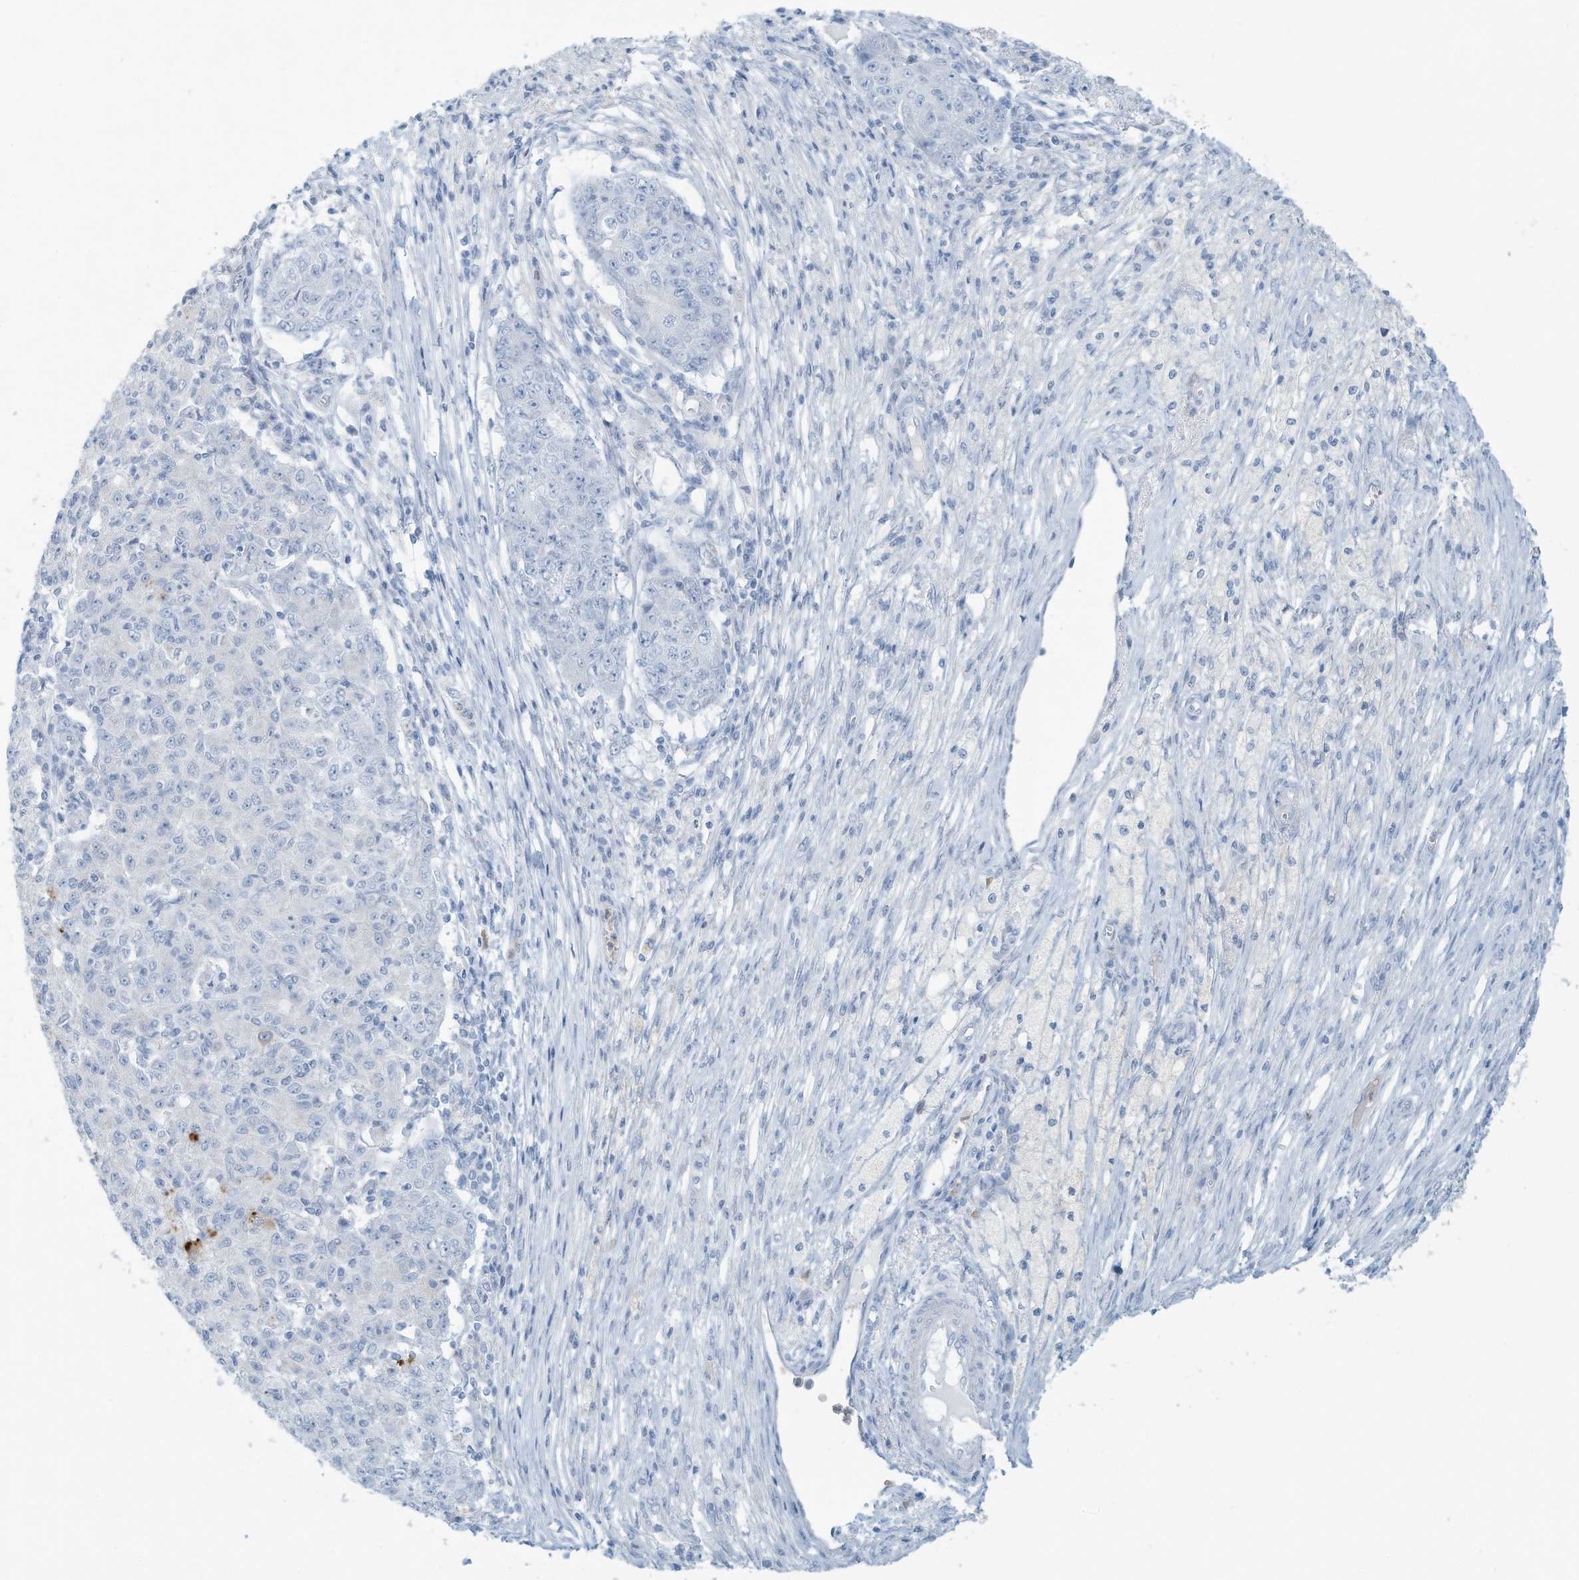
{"staining": {"intensity": "moderate", "quantity": "<25%", "location": "cytoplasmic/membranous,nuclear"}, "tissue": "ovarian cancer", "cell_type": "Tumor cells", "image_type": "cancer", "snomed": [{"axis": "morphology", "description": "Carcinoma, endometroid"}, {"axis": "topography", "description": "Ovary"}], "caption": "Ovarian cancer (endometroid carcinoma) stained with a protein marker shows moderate staining in tumor cells.", "gene": "ERI2", "patient": {"sex": "female", "age": 42}}